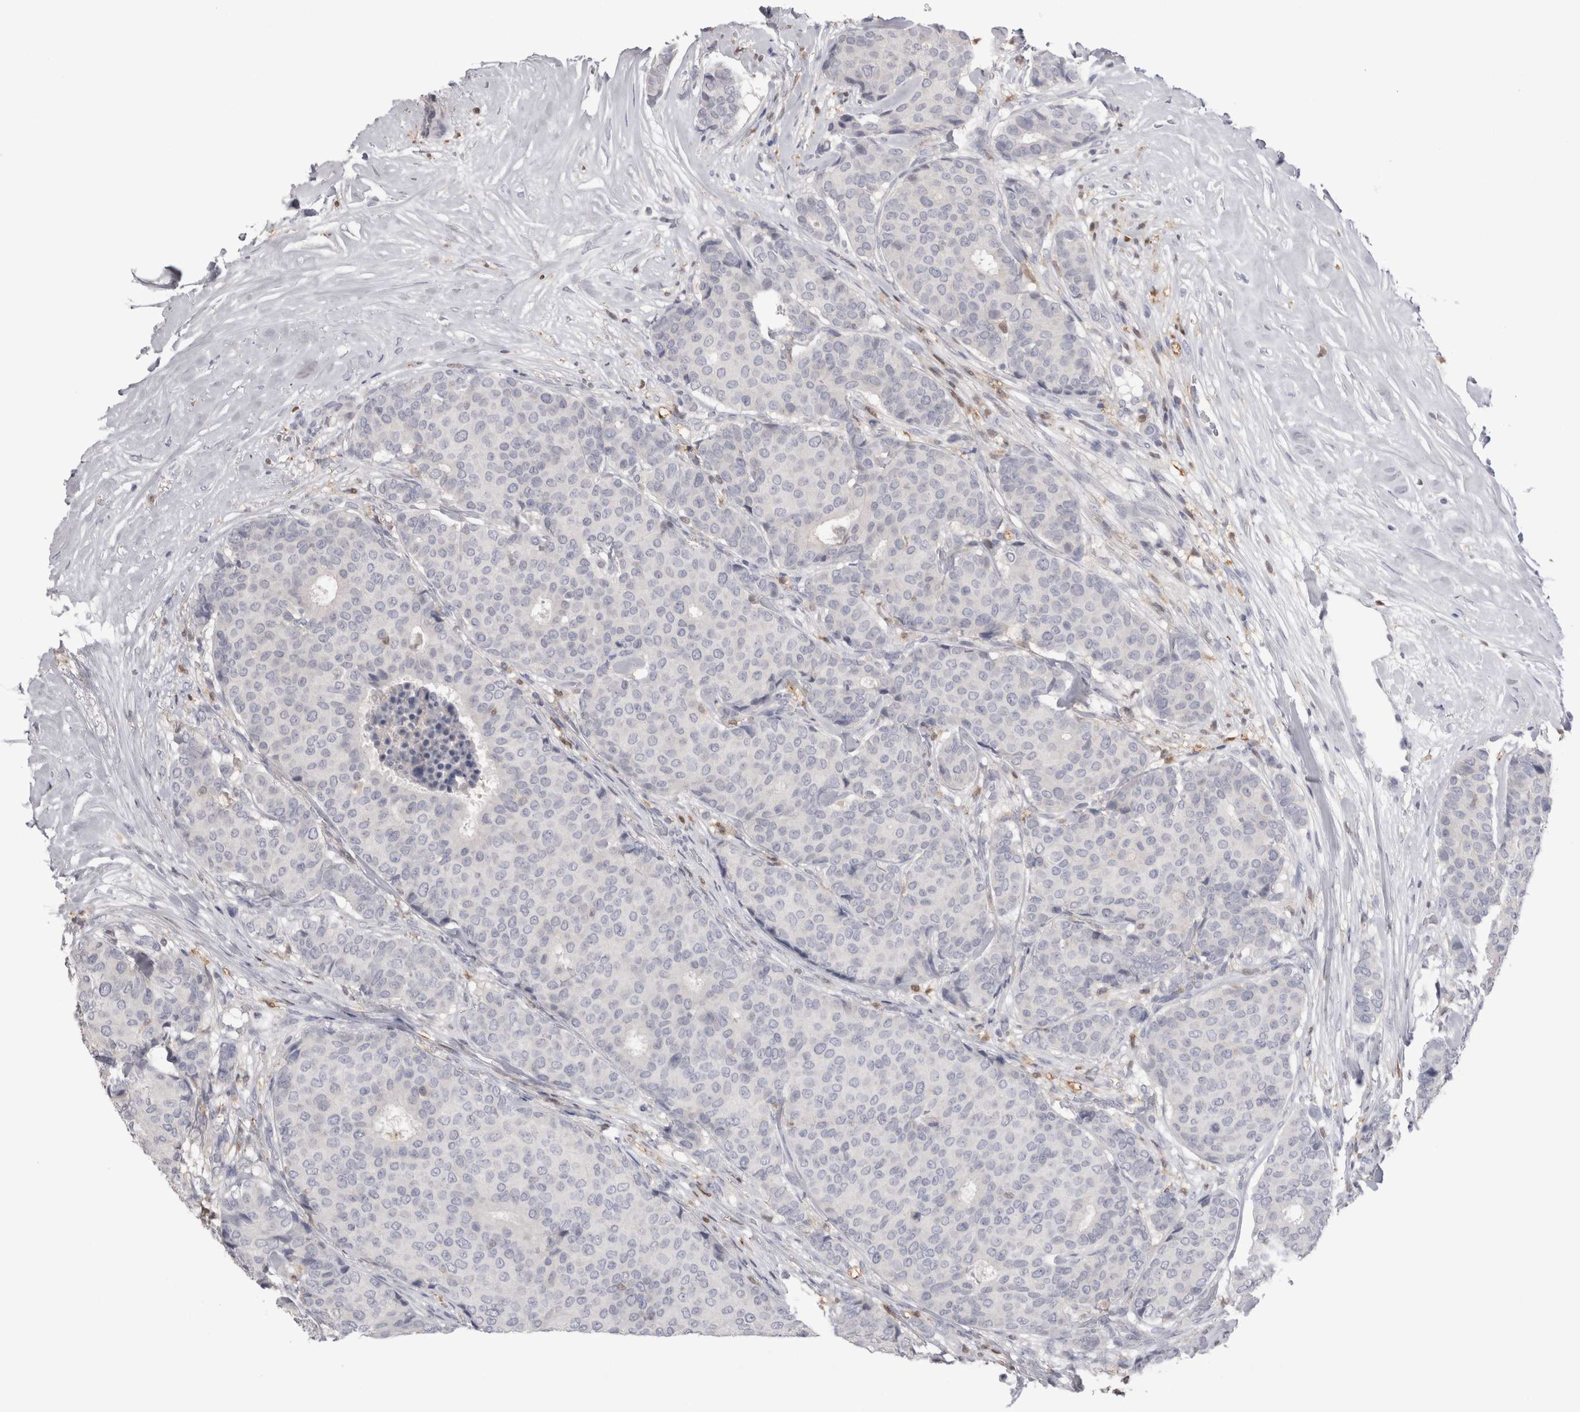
{"staining": {"intensity": "negative", "quantity": "none", "location": "none"}, "tissue": "breast cancer", "cell_type": "Tumor cells", "image_type": "cancer", "snomed": [{"axis": "morphology", "description": "Duct carcinoma"}, {"axis": "topography", "description": "Breast"}], "caption": "Infiltrating ductal carcinoma (breast) stained for a protein using IHC reveals no positivity tumor cells.", "gene": "SUCNR1", "patient": {"sex": "female", "age": 75}}